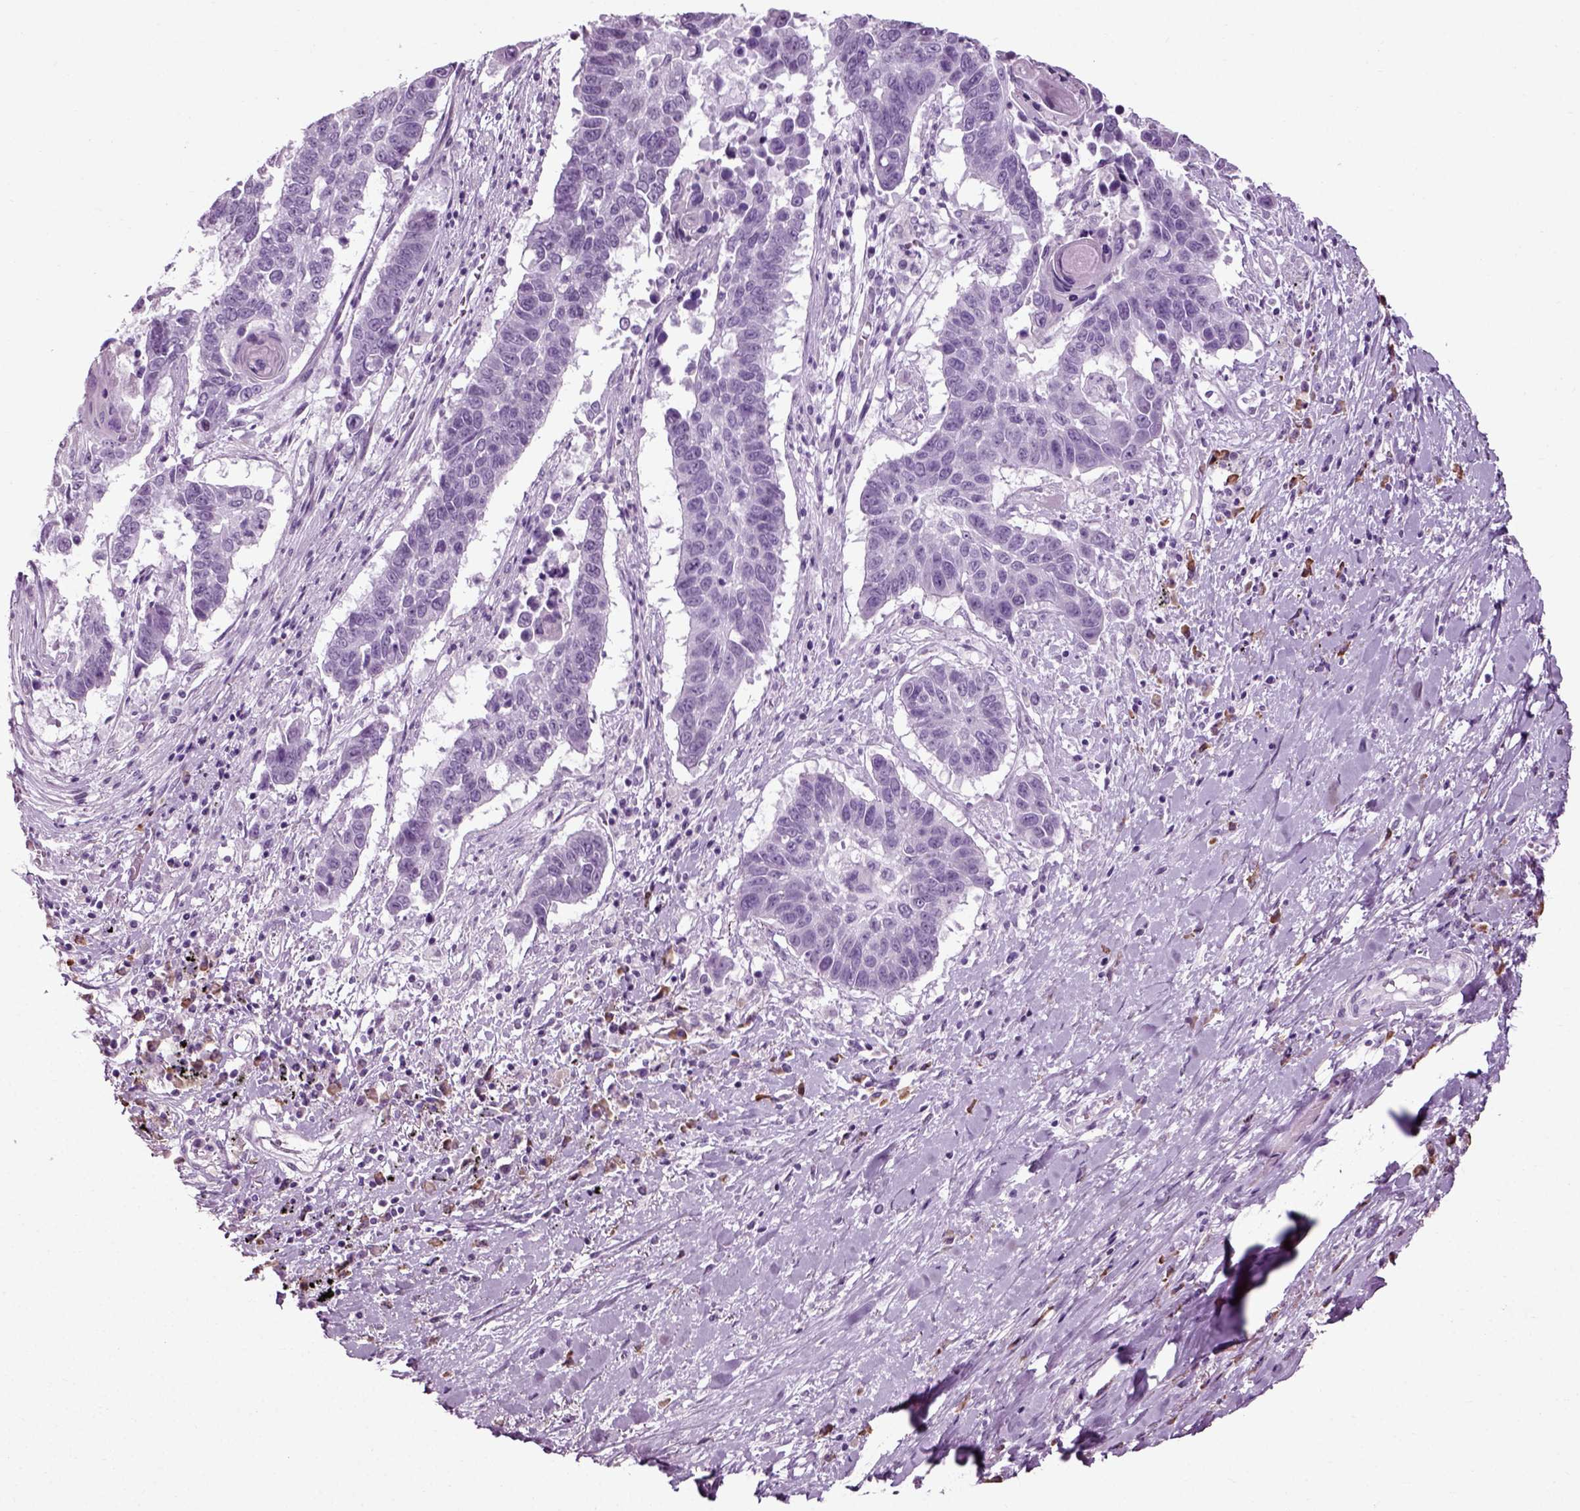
{"staining": {"intensity": "negative", "quantity": "none", "location": "none"}, "tissue": "lung cancer", "cell_type": "Tumor cells", "image_type": "cancer", "snomed": [{"axis": "morphology", "description": "Squamous cell carcinoma, NOS"}, {"axis": "topography", "description": "Lung"}], "caption": "The immunohistochemistry micrograph has no significant expression in tumor cells of lung squamous cell carcinoma tissue.", "gene": "SLC26A8", "patient": {"sex": "male", "age": 73}}